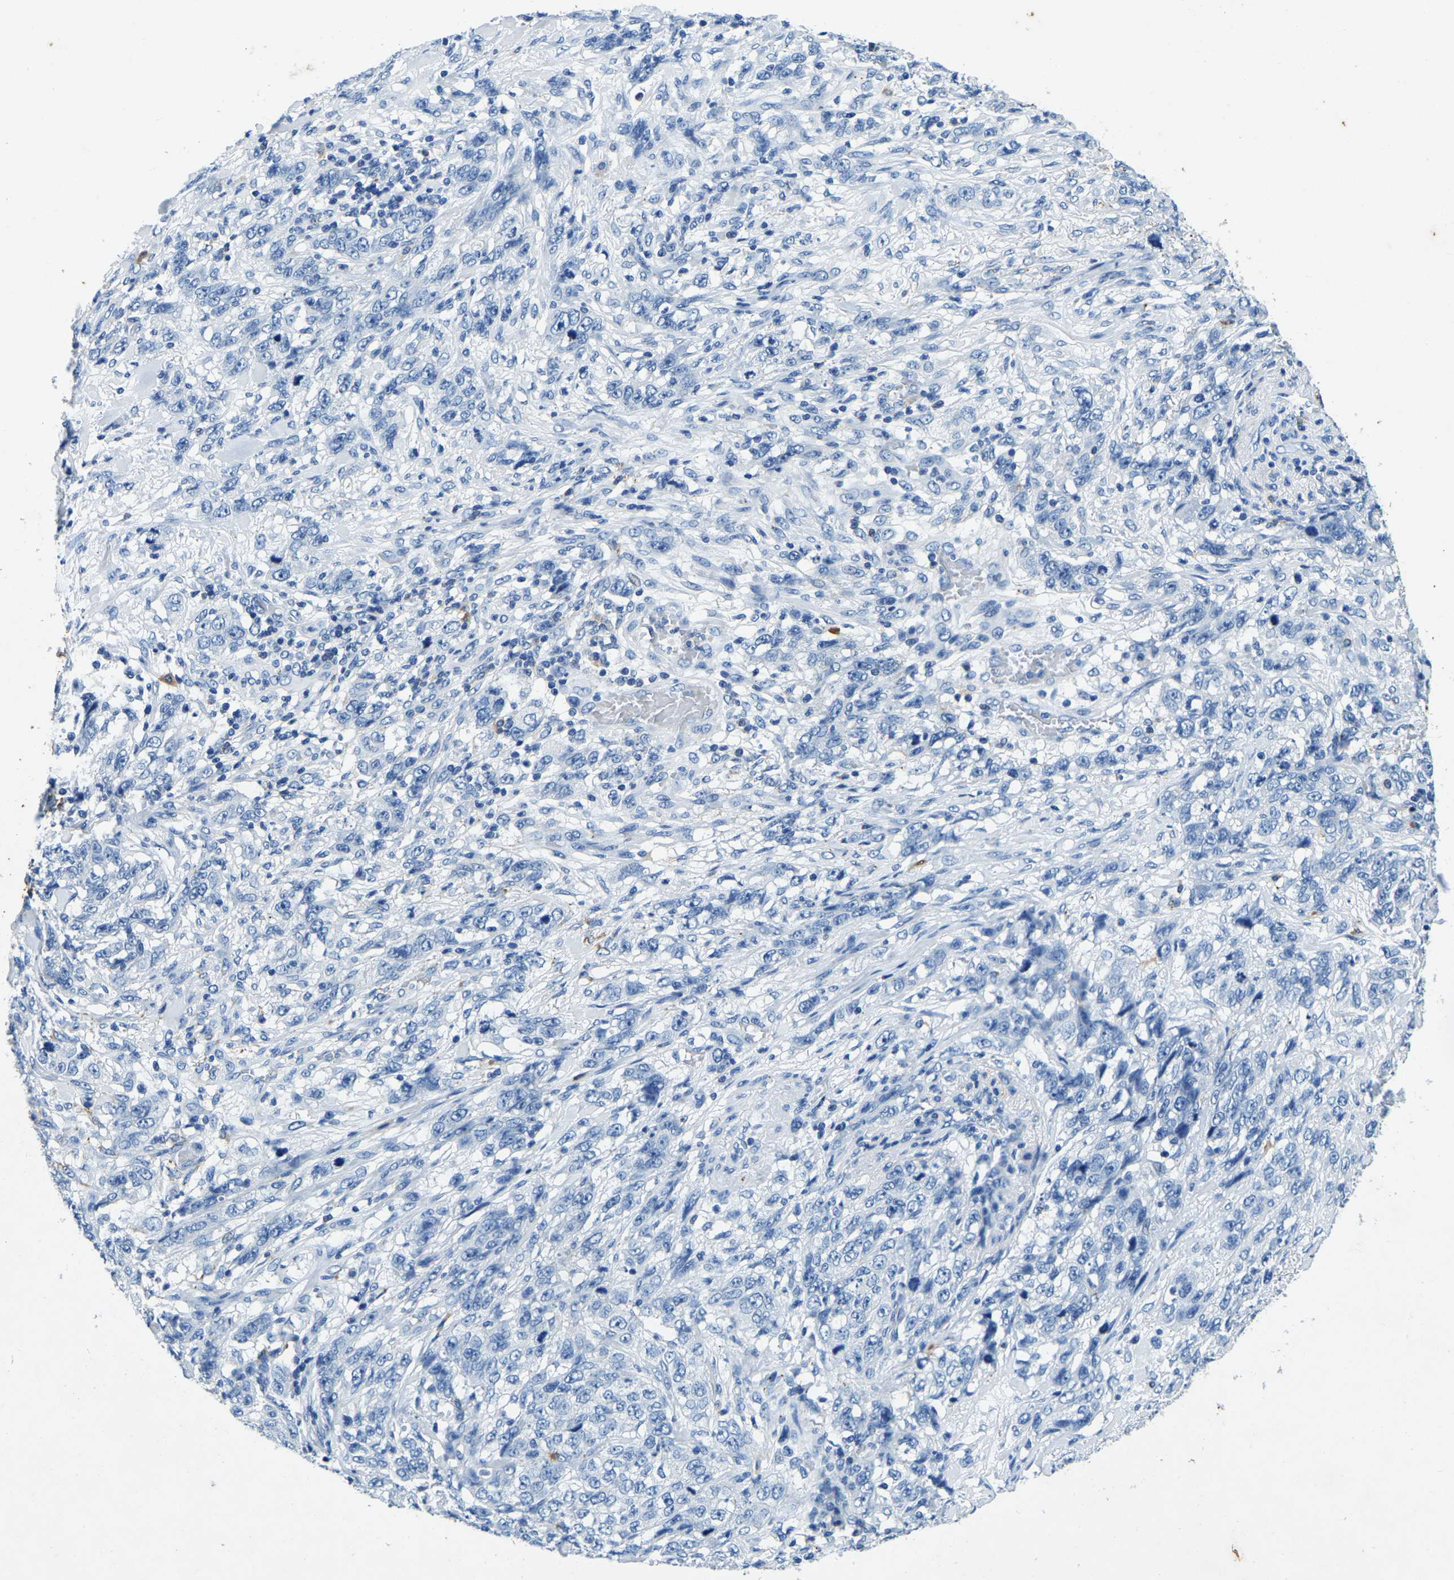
{"staining": {"intensity": "negative", "quantity": "none", "location": "none"}, "tissue": "stomach cancer", "cell_type": "Tumor cells", "image_type": "cancer", "snomed": [{"axis": "morphology", "description": "Adenocarcinoma, NOS"}, {"axis": "topography", "description": "Stomach"}], "caption": "Tumor cells show no significant positivity in stomach cancer. (Stains: DAB IHC with hematoxylin counter stain, Microscopy: brightfield microscopy at high magnification).", "gene": "UBN2", "patient": {"sex": "male", "age": 48}}